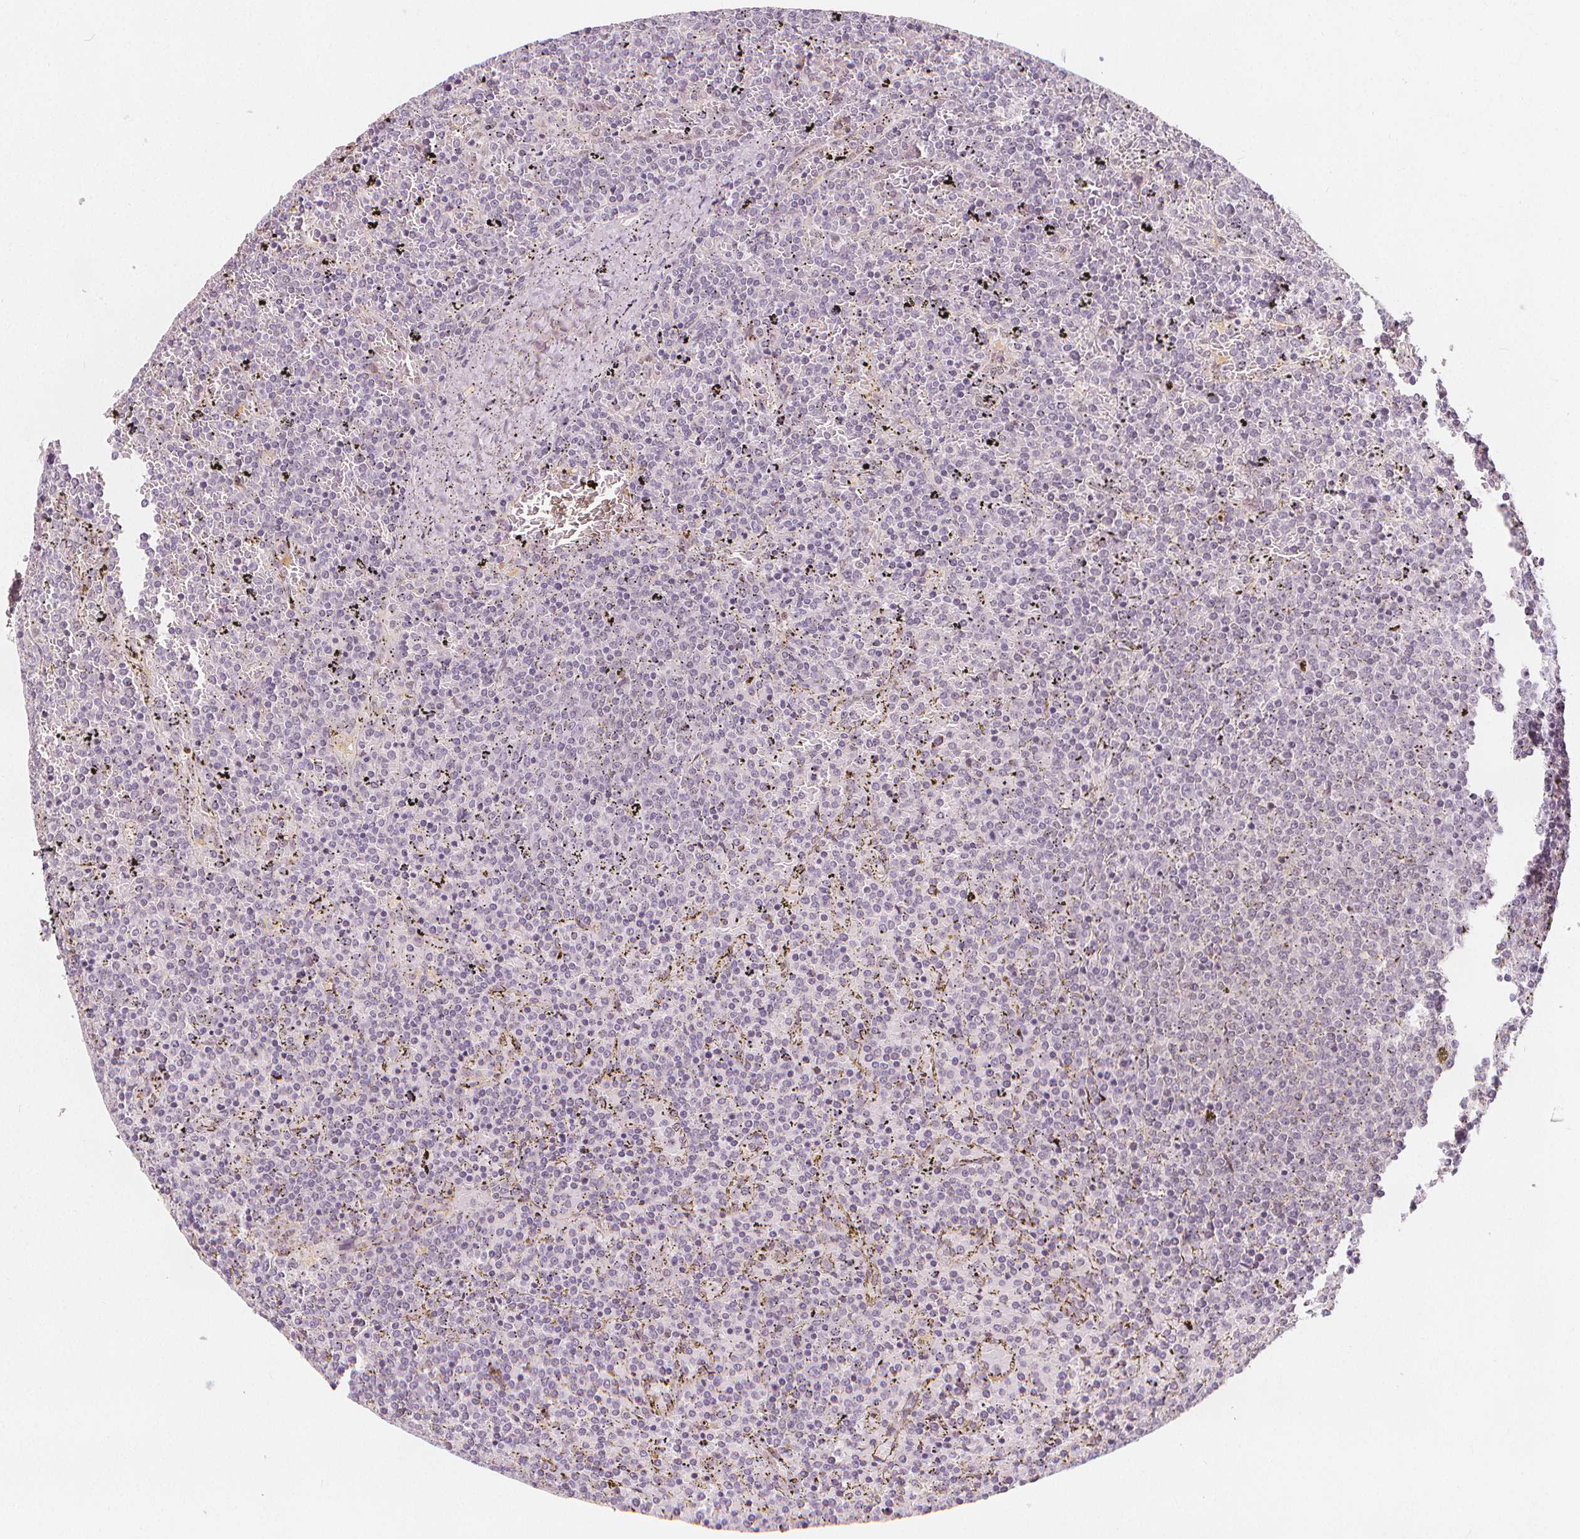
{"staining": {"intensity": "negative", "quantity": "none", "location": "none"}, "tissue": "lymphoma", "cell_type": "Tumor cells", "image_type": "cancer", "snomed": [{"axis": "morphology", "description": "Malignant lymphoma, non-Hodgkin's type, Low grade"}, {"axis": "topography", "description": "Spleen"}], "caption": "High magnification brightfield microscopy of malignant lymphoma, non-Hodgkin's type (low-grade) stained with DAB (brown) and counterstained with hematoxylin (blue): tumor cells show no significant expression.", "gene": "DRC3", "patient": {"sex": "female", "age": 77}}